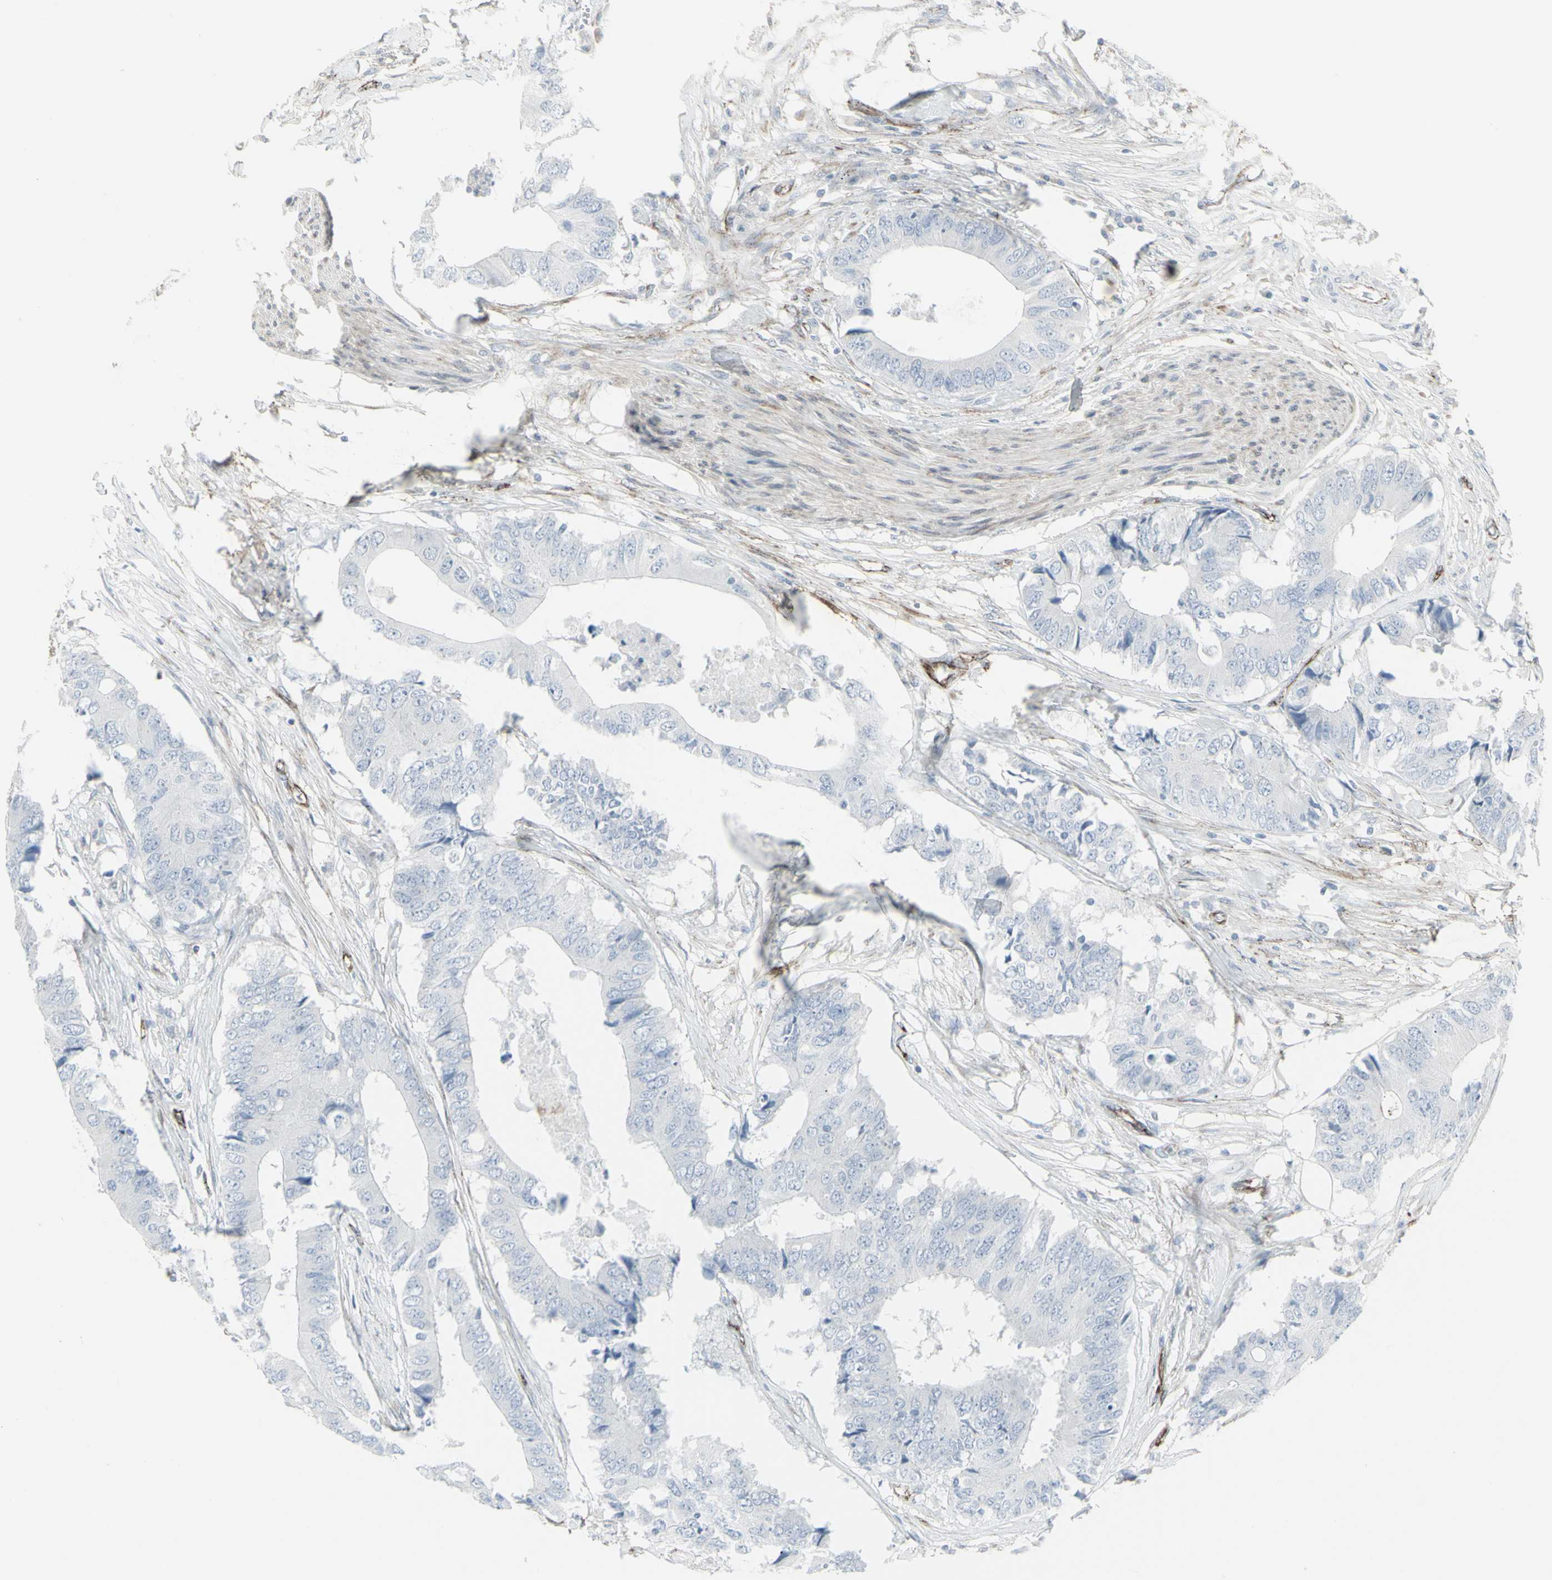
{"staining": {"intensity": "negative", "quantity": "none", "location": "none"}, "tissue": "colorectal cancer", "cell_type": "Tumor cells", "image_type": "cancer", "snomed": [{"axis": "morphology", "description": "Adenocarcinoma, NOS"}, {"axis": "topography", "description": "Colon"}], "caption": "An image of human colorectal adenocarcinoma is negative for staining in tumor cells.", "gene": "GJA1", "patient": {"sex": "male", "age": 71}}